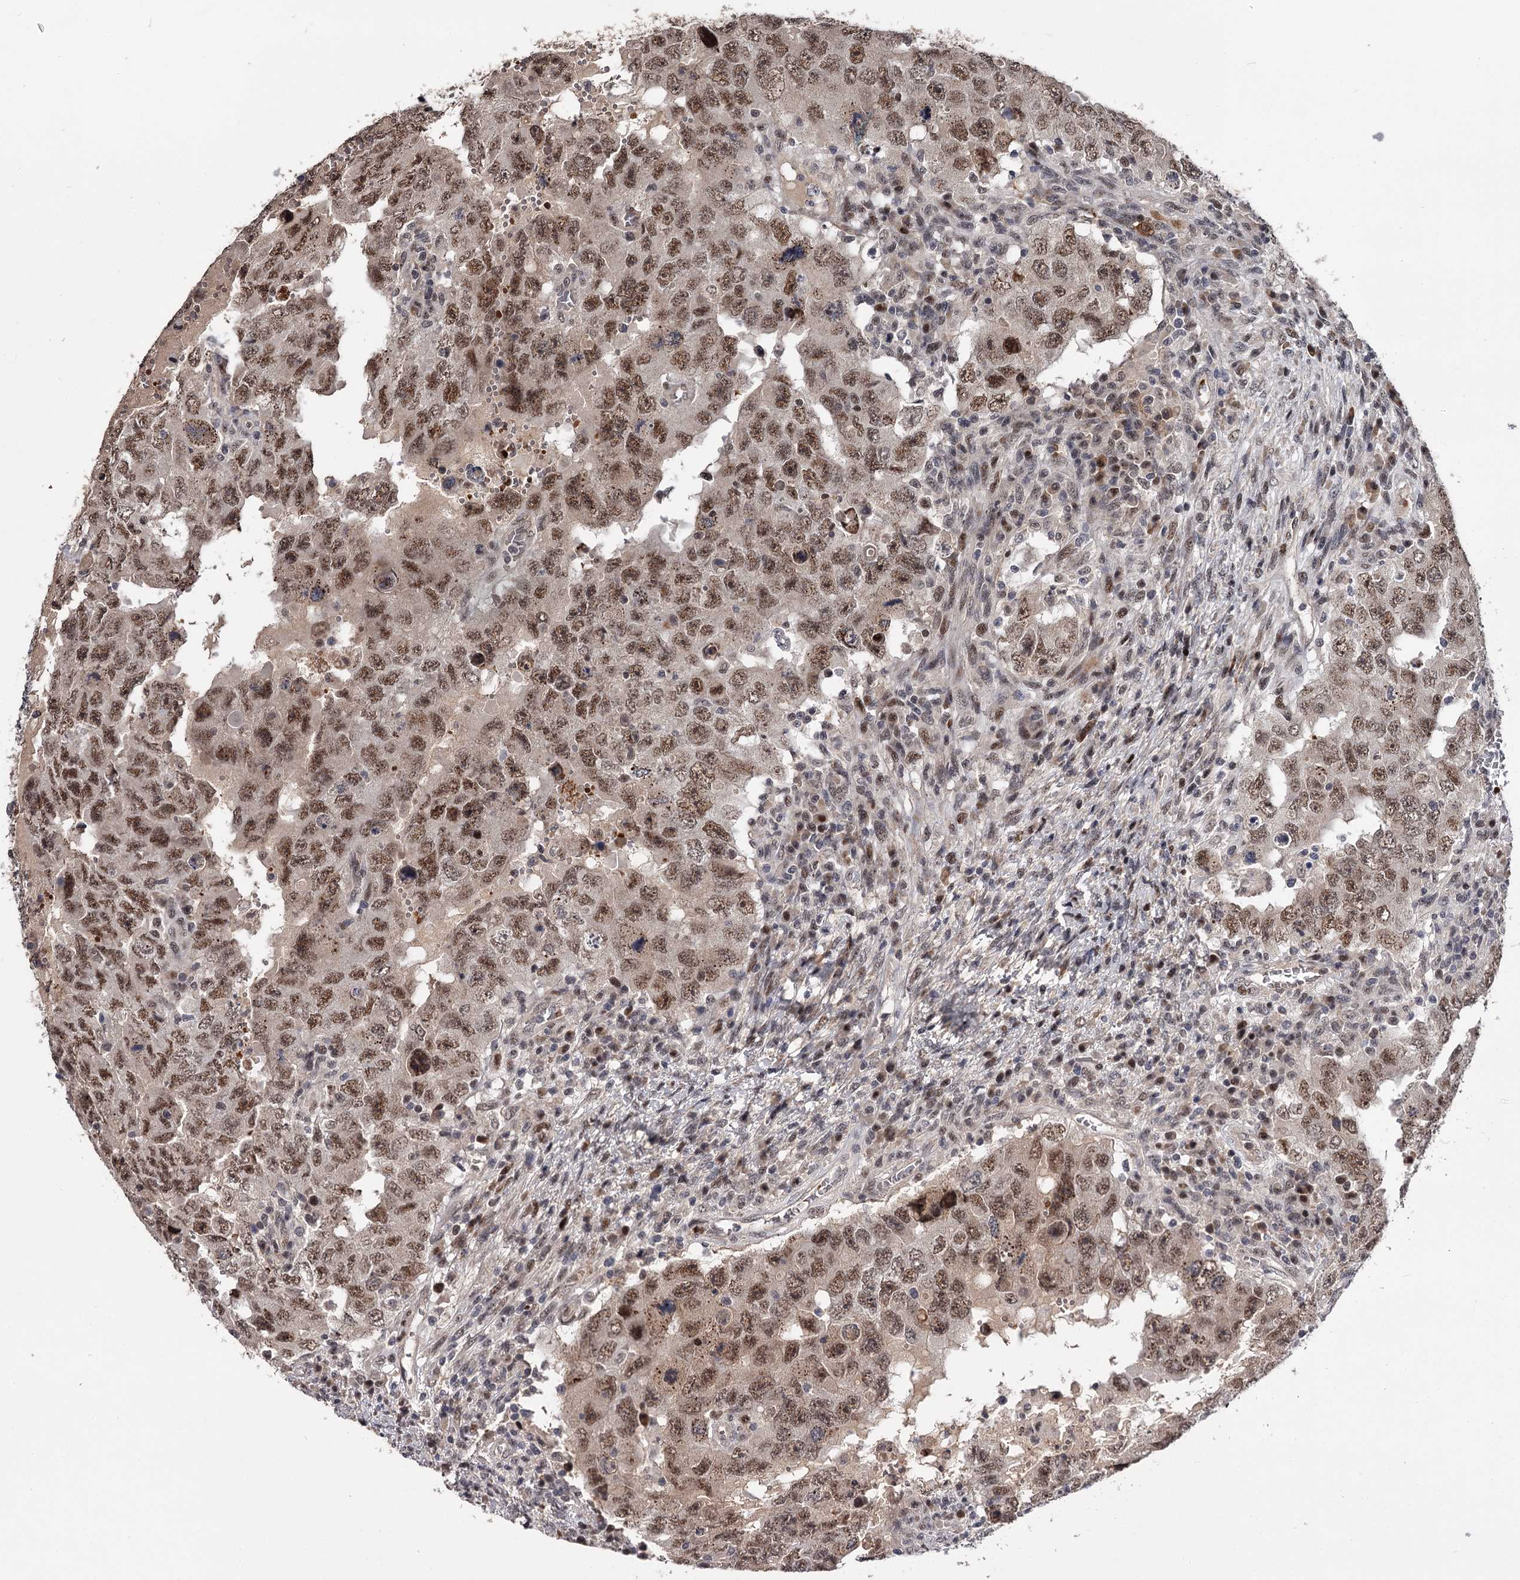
{"staining": {"intensity": "moderate", "quantity": ">75%", "location": "nuclear"}, "tissue": "testis cancer", "cell_type": "Tumor cells", "image_type": "cancer", "snomed": [{"axis": "morphology", "description": "Carcinoma, Embryonal, NOS"}, {"axis": "topography", "description": "Testis"}], "caption": "IHC micrograph of human testis cancer (embryonal carcinoma) stained for a protein (brown), which displays medium levels of moderate nuclear expression in approximately >75% of tumor cells.", "gene": "RNF44", "patient": {"sex": "male", "age": 26}}